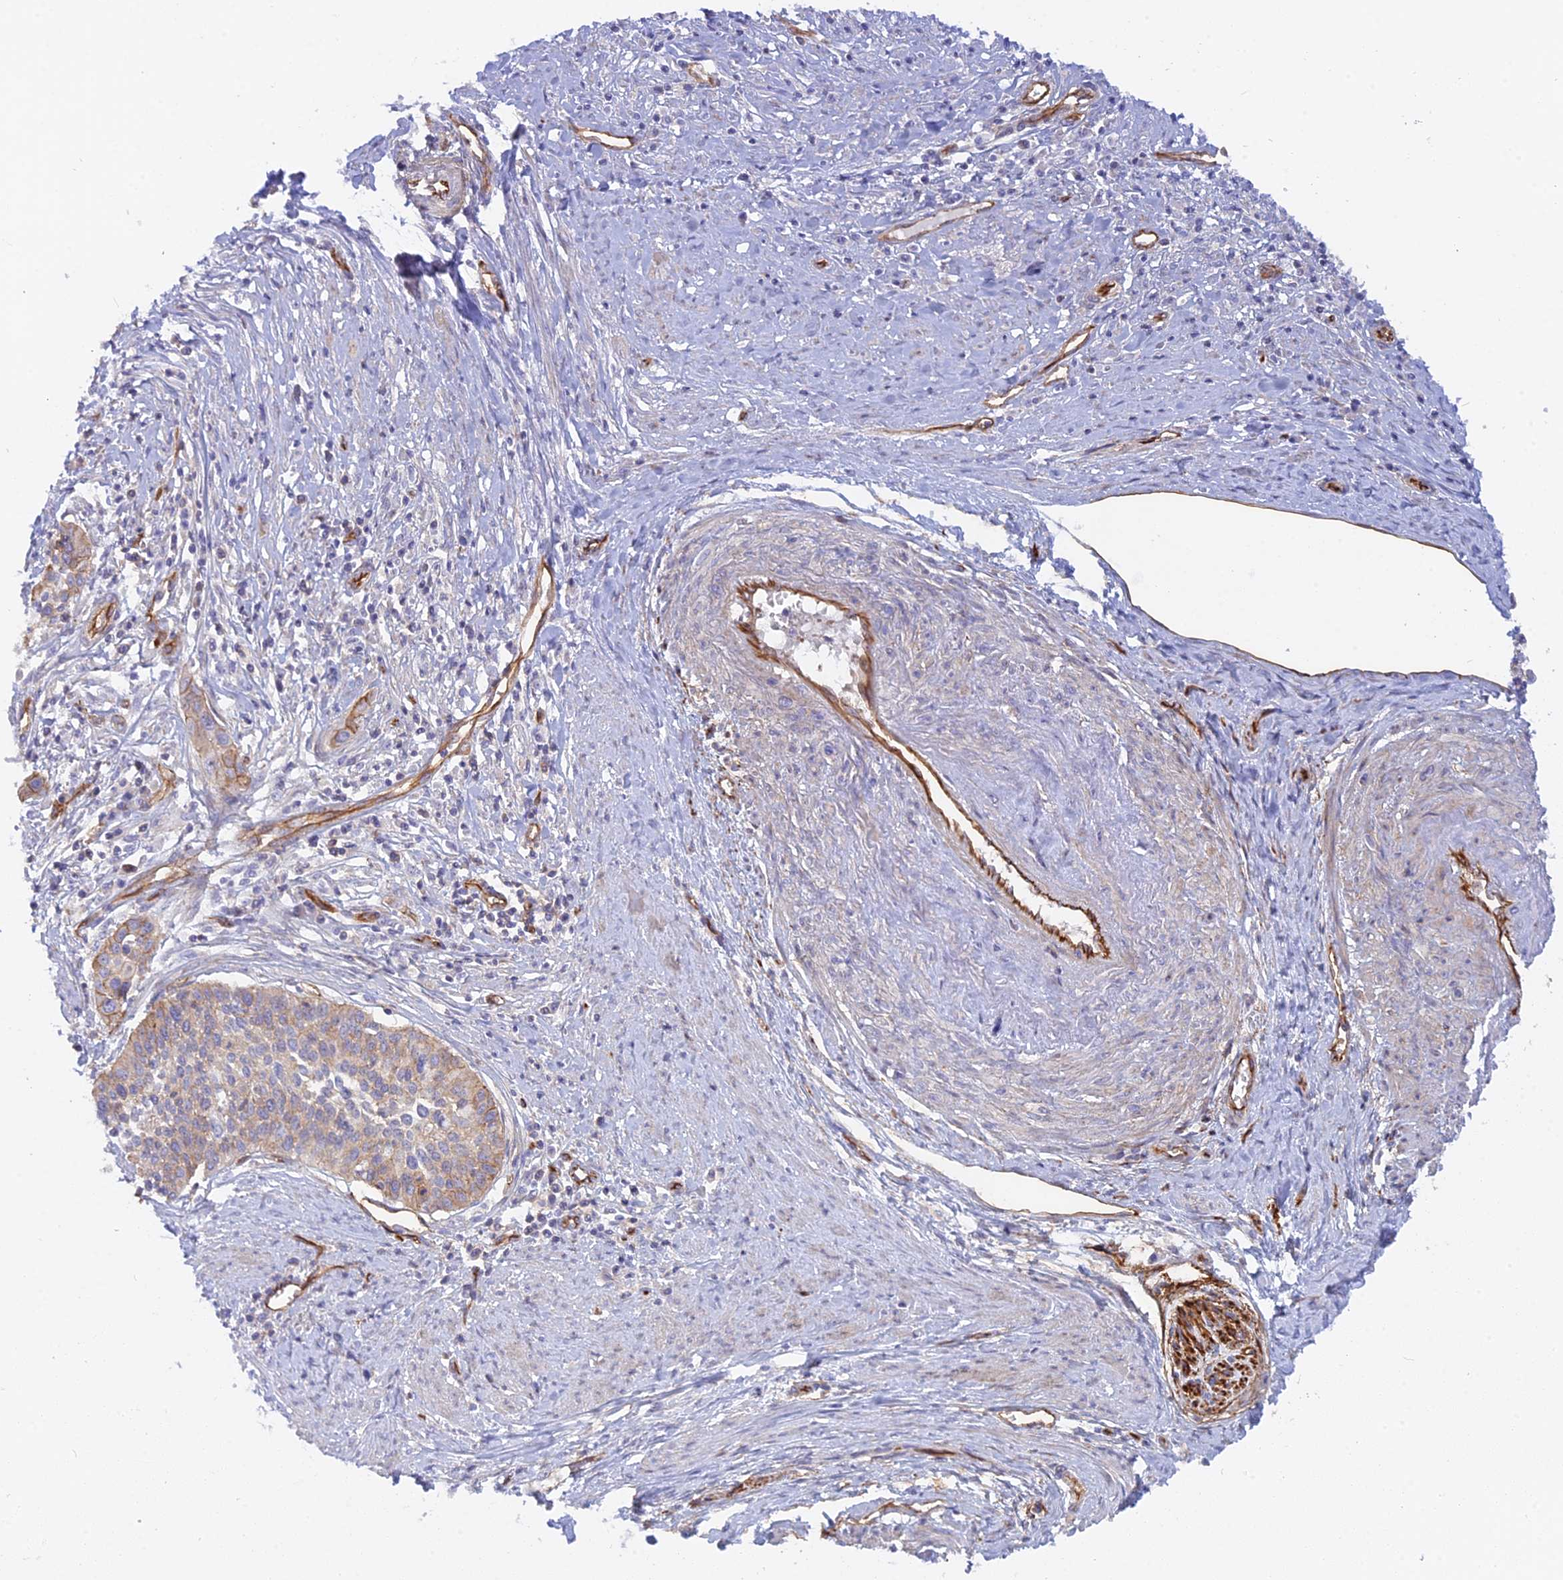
{"staining": {"intensity": "moderate", "quantity": "<25%", "location": "cytoplasmic/membranous"}, "tissue": "cervical cancer", "cell_type": "Tumor cells", "image_type": "cancer", "snomed": [{"axis": "morphology", "description": "Squamous cell carcinoma, NOS"}, {"axis": "topography", "description": "Cervix"}], "caption": "There is low levels of moderate cytoplasmic/membranous staining in tumor cells of cervical cancer (squamous cell carcinoma), as demonstrated by immunohistochemical staining (brown color).", "gene": "CNBD2", "patient": {"sex": "female", "age": 57}}